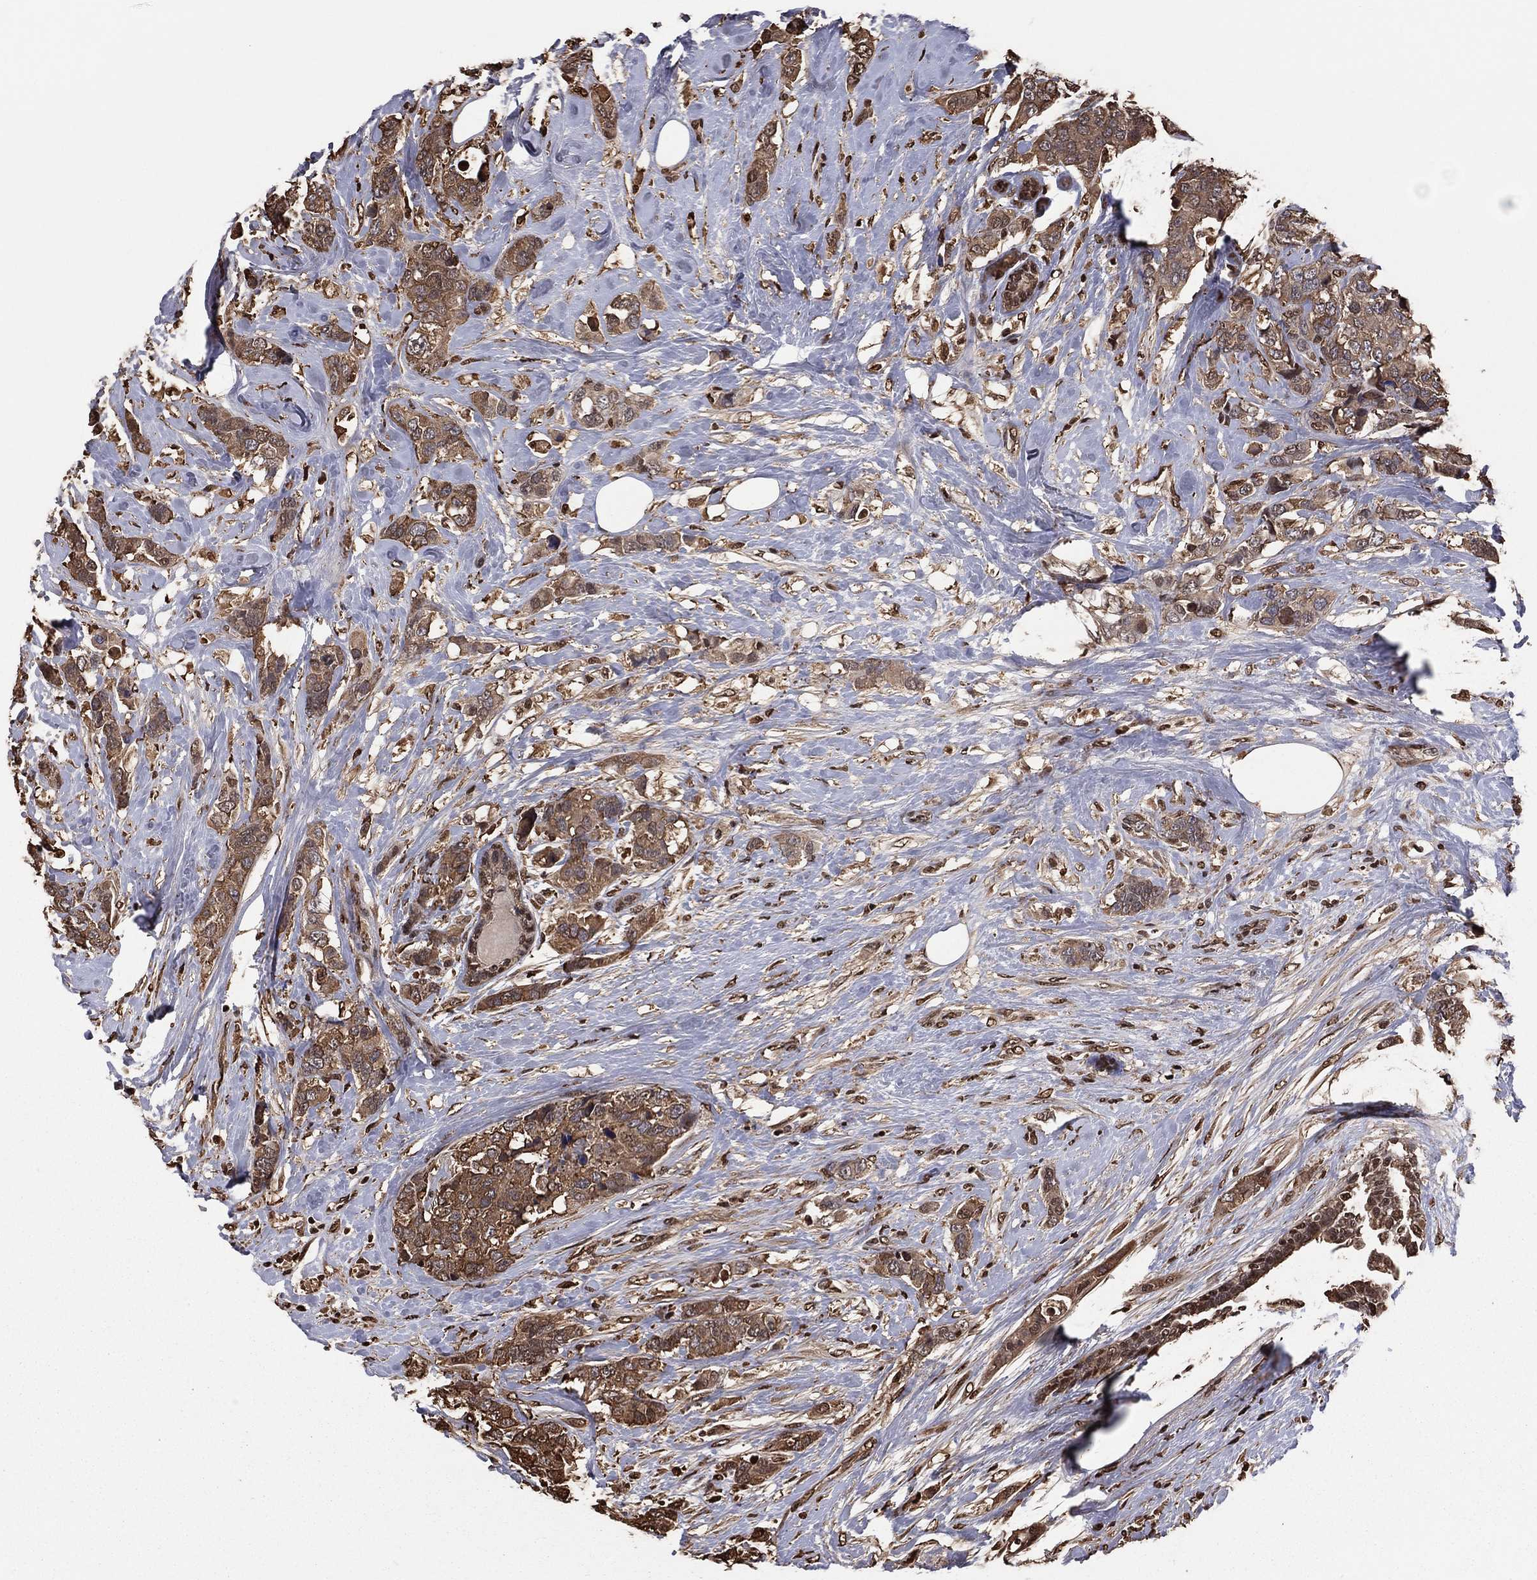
{"staining": {"intensity": "strong", "quantity": ">75%", "location": "cytoplasmic/membranous"}, "tissue": "breast cancer", "cell_type": "Tumor cells", "image_type": "cancer", "snomed": [{"axis": "morphology", "description": "Lobular carcinoma"}, {"axis": "topography", "description": "Breast"}], "caption": "DAB immunohistochemical staining of human breast cancer (lobular carcinoma) reveals strong cytoplasmic/membranous protein expression in approximately >75% of tumor cells. (Brightfield microscopy of DAB IHC at high magnification).", "gene": "GAPDH", "patient": {"sex": "female", "age": 59}}